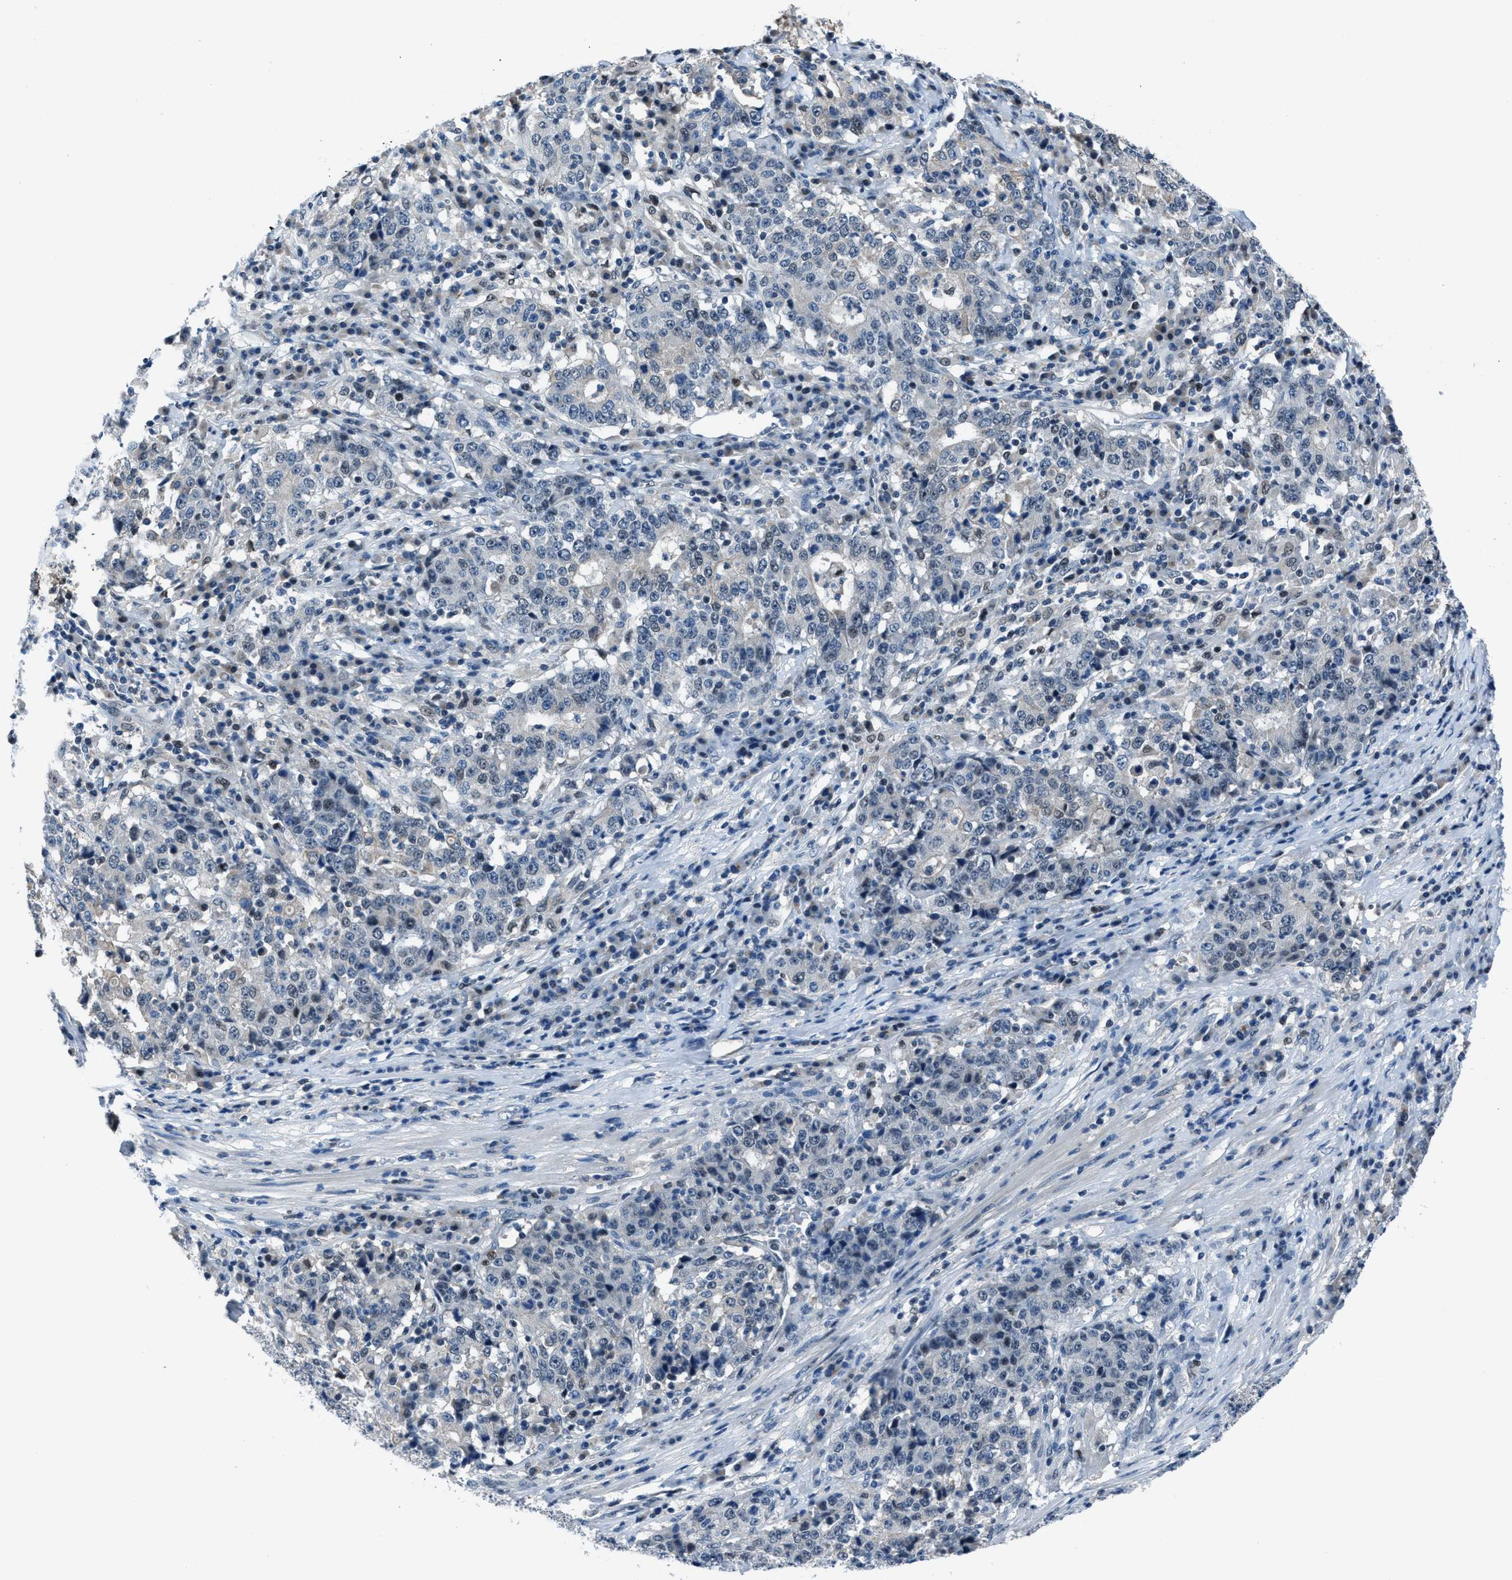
{"staining": {"intensity": "negative", "quantity": "none", "location": "none"}, "tissue": "stomach cancer", "cell_type": "Tumor cells", "image_type": "cancer", "snomed": [{"axis": "morphology", "description": "Adenocarcinoma, NOS"}, {"axis": "topography", "description": "Stomach"}], "caption": "This is a image of IHC staining of stomach adenocarcinoma, which shows no positivity in tumor cells.", "gene": "DUSP19", "patient": {"sex": "male", "age": 59}}